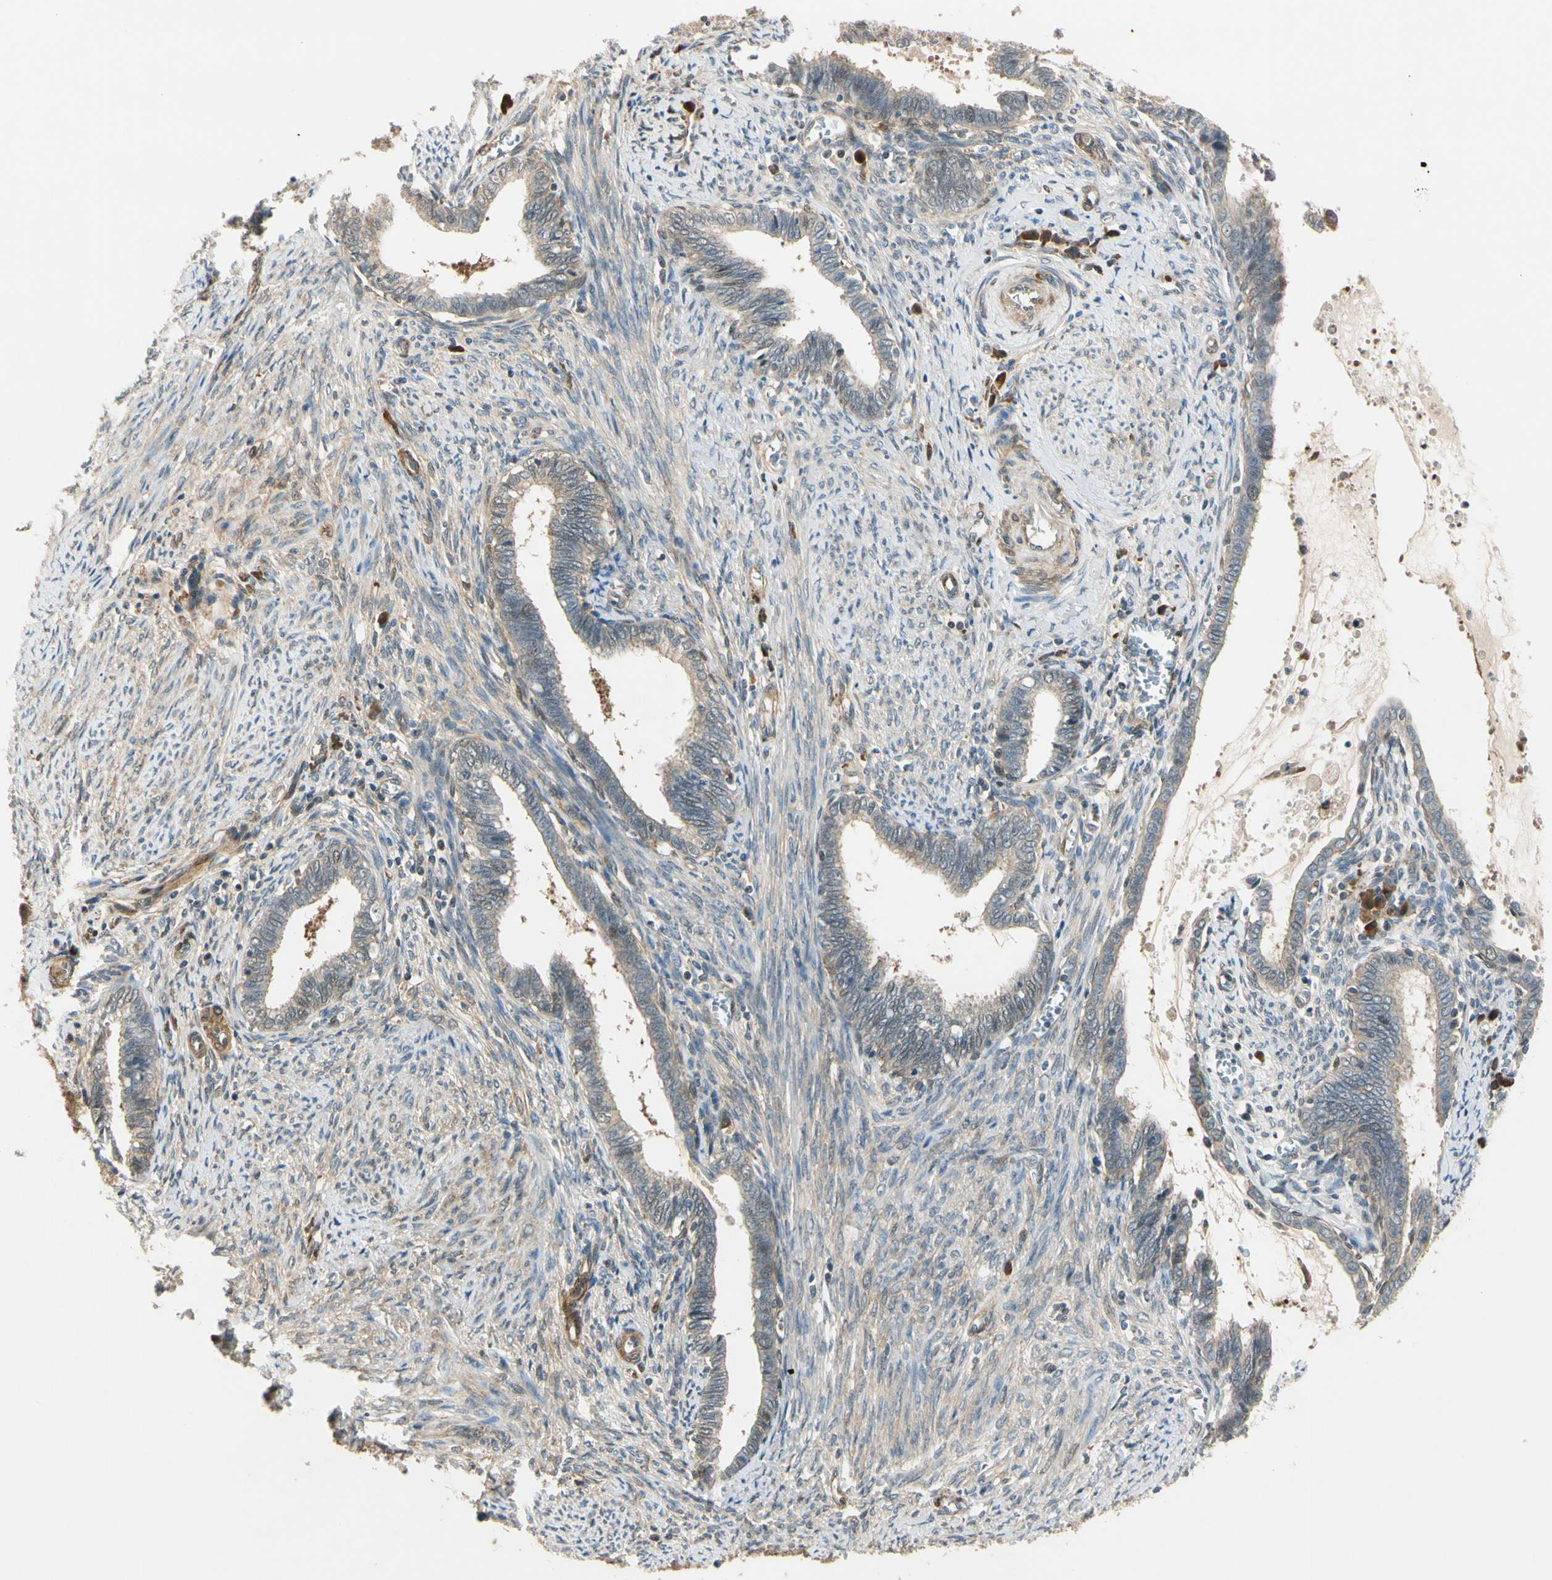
{"staining": {"intensity": "weak", "quantity": ">75%", "location": "cytoplasmic/membranous"}, "tissue": "cervical cancer", "cell_type": "Tumor cells", "image_type": "cancer", "snomed": [{"axis": "morphology", "description": "Adenocarcinoma, NOS"}, {"axis": "topography", "description": "Cervix"}], "caption": "Immunohistochemistry (IHC) photomicrograph of neoplastic tissue: human adenocarcinoma (cervical) stained using IHC displays low levels of weak protein expression localized specifically in the cytoplasmic/membranous of tumor cells, appearing as a cytoplasmic/membranous brown color.", "gene": "RASGRF1", "patient": {"sex": "female", "age": 44}}